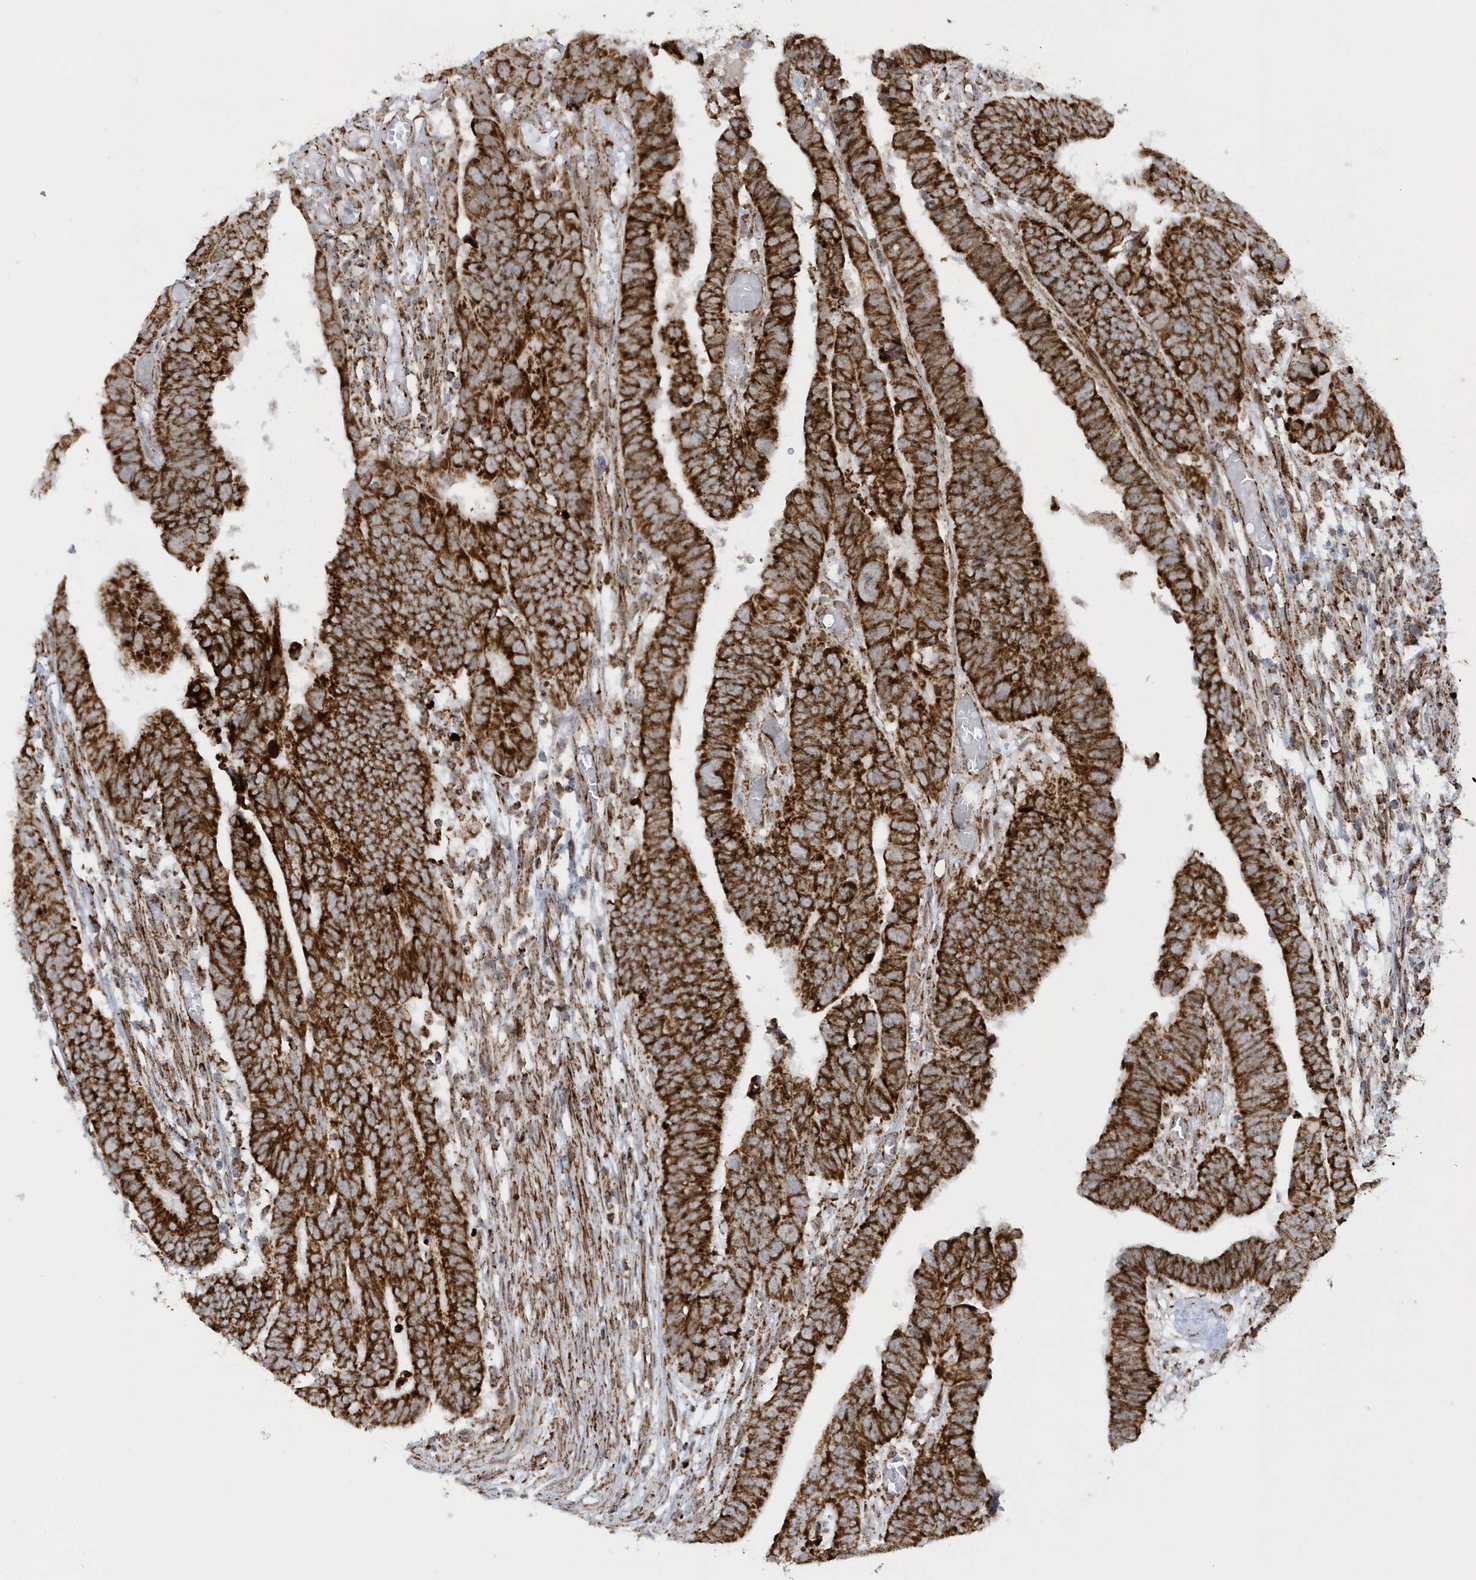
{"staining": {"intensity": "strong", "quantity": ">75%", "location": "cytoplasmic/membranous"}, "tissue": "colorectal cancer", "cell_type": "Tumor cells", "image_type": "cancer", "snomed": [{"axis": "morphology", "description": "Adenocarcinoma, NOS"}, {"axis": "topography", "description": "Rectum"}], "caption": "Brown immunohistochemical staining in human adenocarcinoma (colorectal) demonstrates strong cytoplasmic/membranous positivity in about >75% of tumor cells. Ihc stains the protein of interest in brown and the nuclei are stained blue.", "gene": "CRY2", "patient": {"sex": "female", "age": 65}}